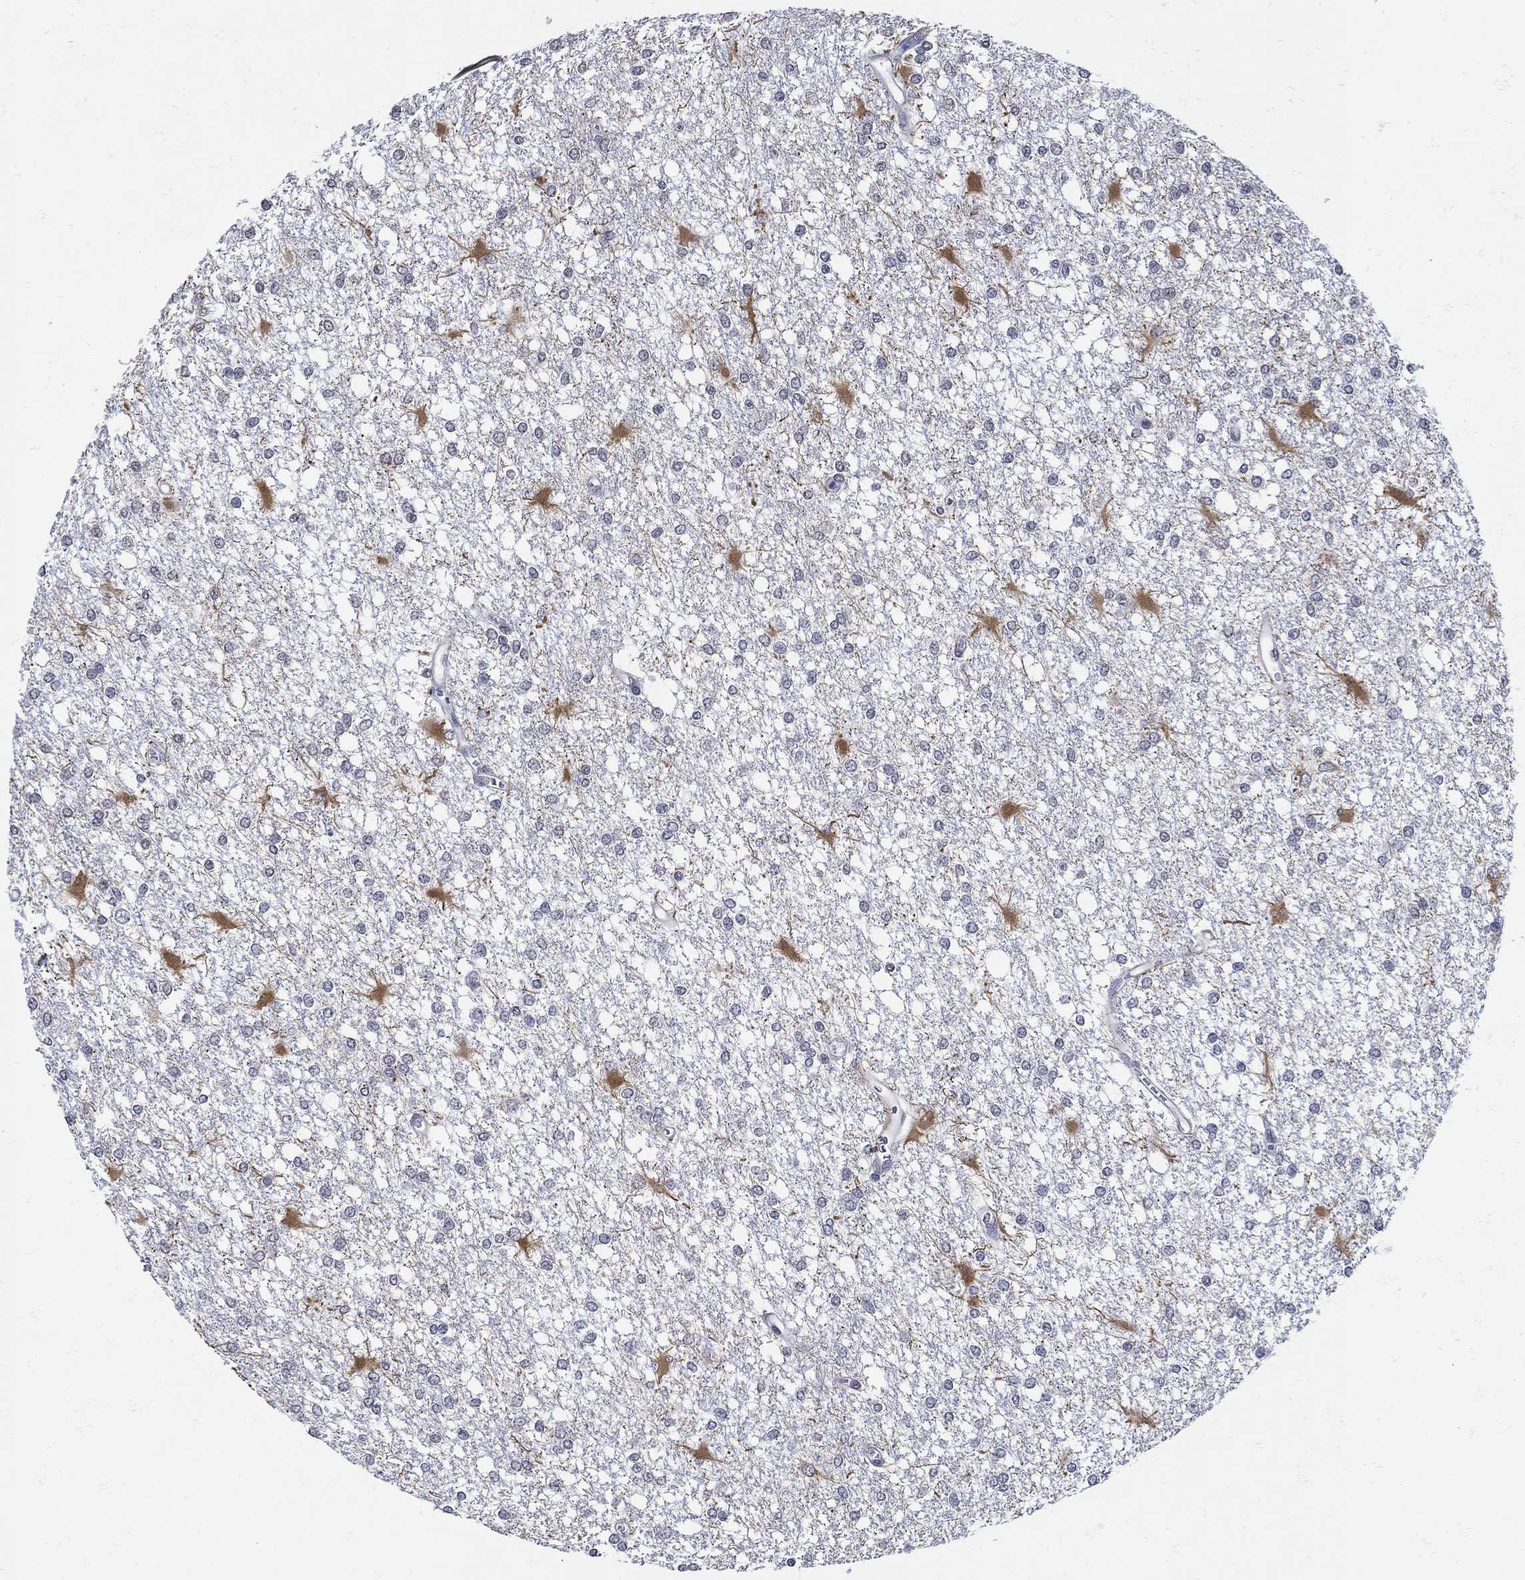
{"staining": {"intensity": "negative", "quantity": "none", "location": "none"}, "tissue": "glioma", "cell_type": "Tumor cells", "image_type": "cancer", "snomed": [{"axis": "morphology", "description": "Glioma, malignant, High grade"}, {"axis": "topography", "description": "Cerebral cortex"}], "caption": "Immunohistochemistry (IHC) micrograph of human malignant glioma (high-grade) stained for a protein (brown), which displays no staining in tumor cells.", "gene": "KCNN3", "patient": {"sex": "male", "age": 79}}